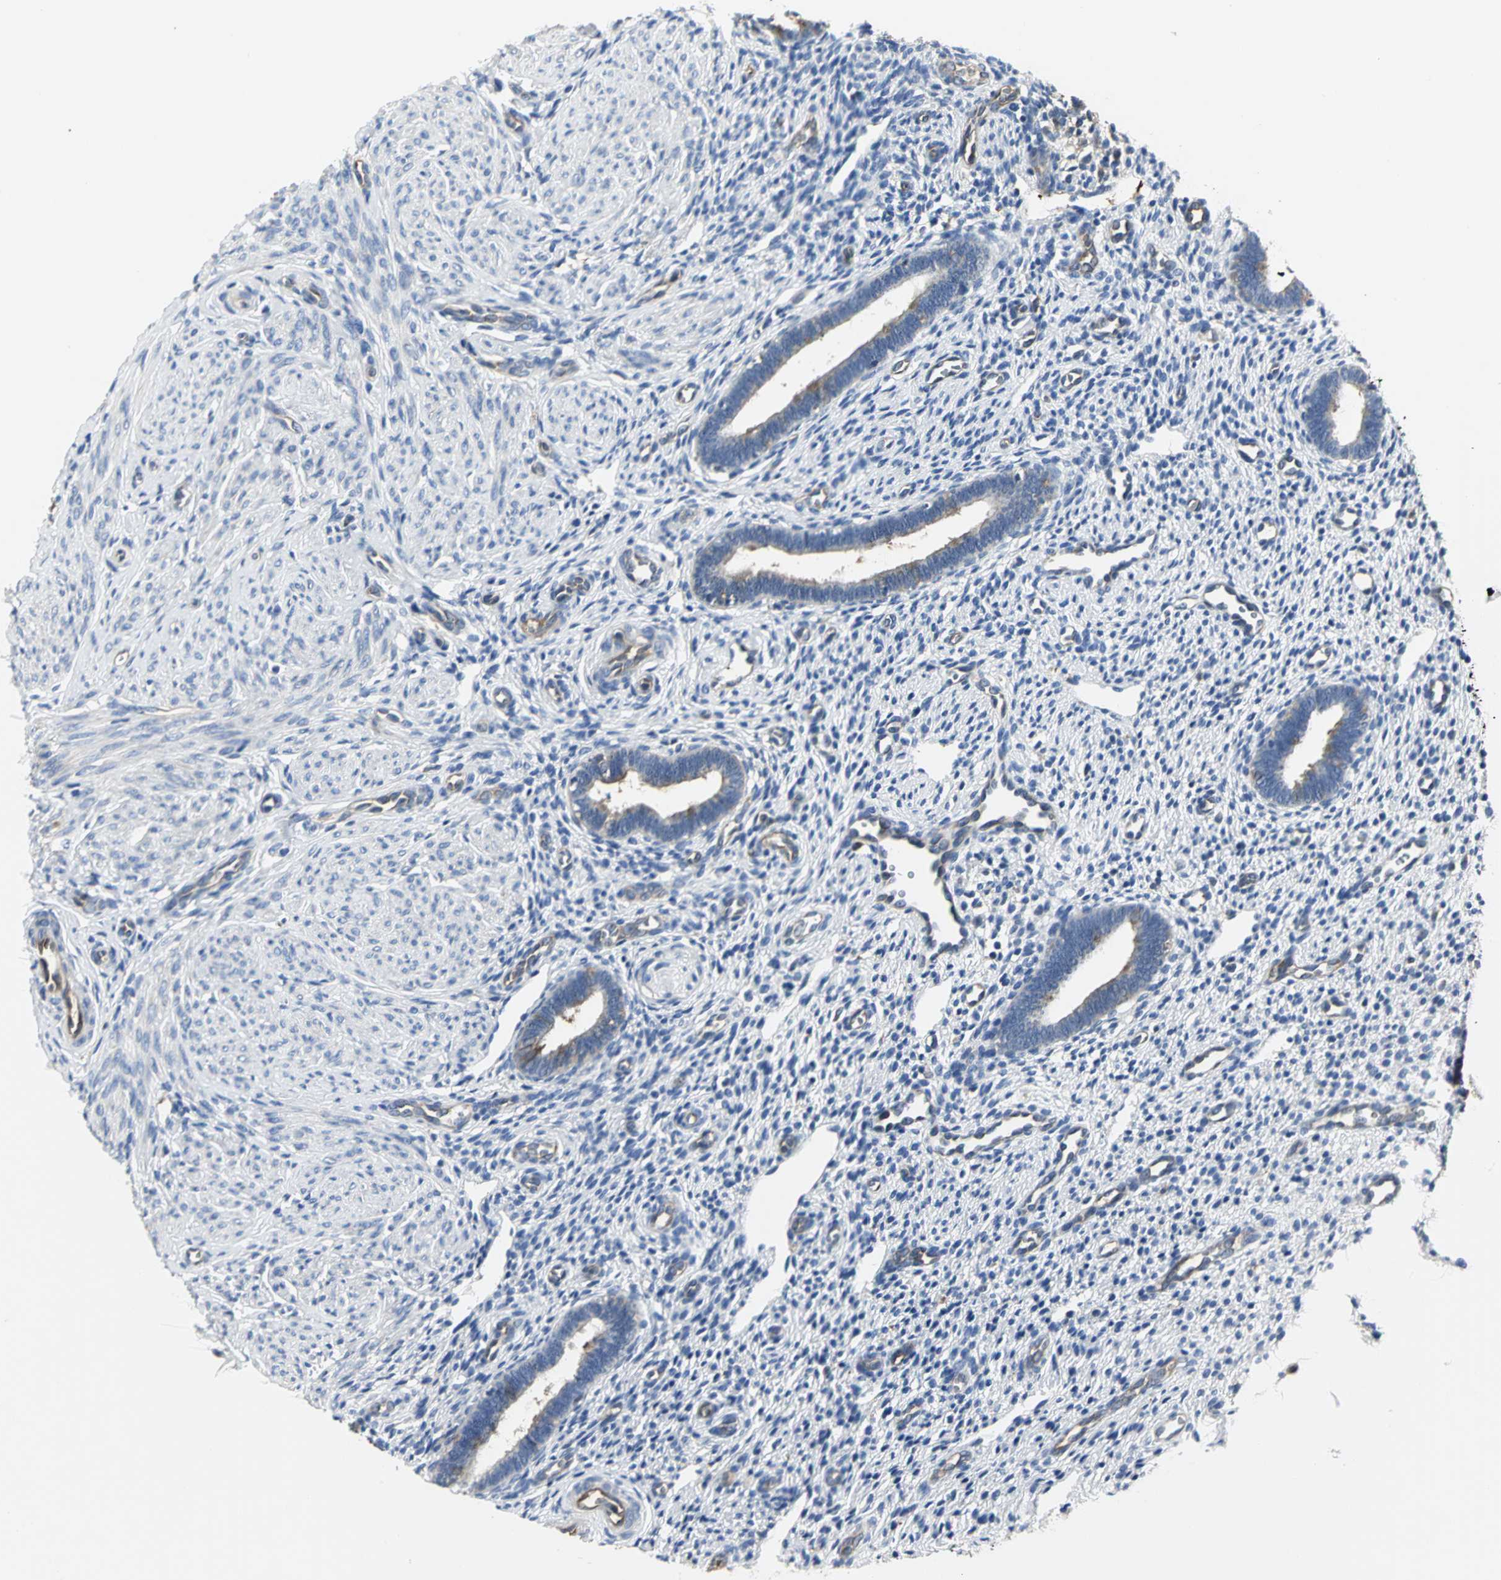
{"staining": {"intensity": "negative", "quantity": "none", "location": "none"}, "tissue": "endometrium", "cell_type": "Cells in endometrial stroma", "image_type": "normal", "snomed": [{"axis": "morphology", "description": "Normal tissue, NOS"}, {"axis": "topography", "description": "Endometrium"}], "caption": "The photomicrograph reveals no staining of cells in endometrial stroma in benign endometrium.", "gene": "CHRNB1", "patient": {"sex": "female", "age": 27}}